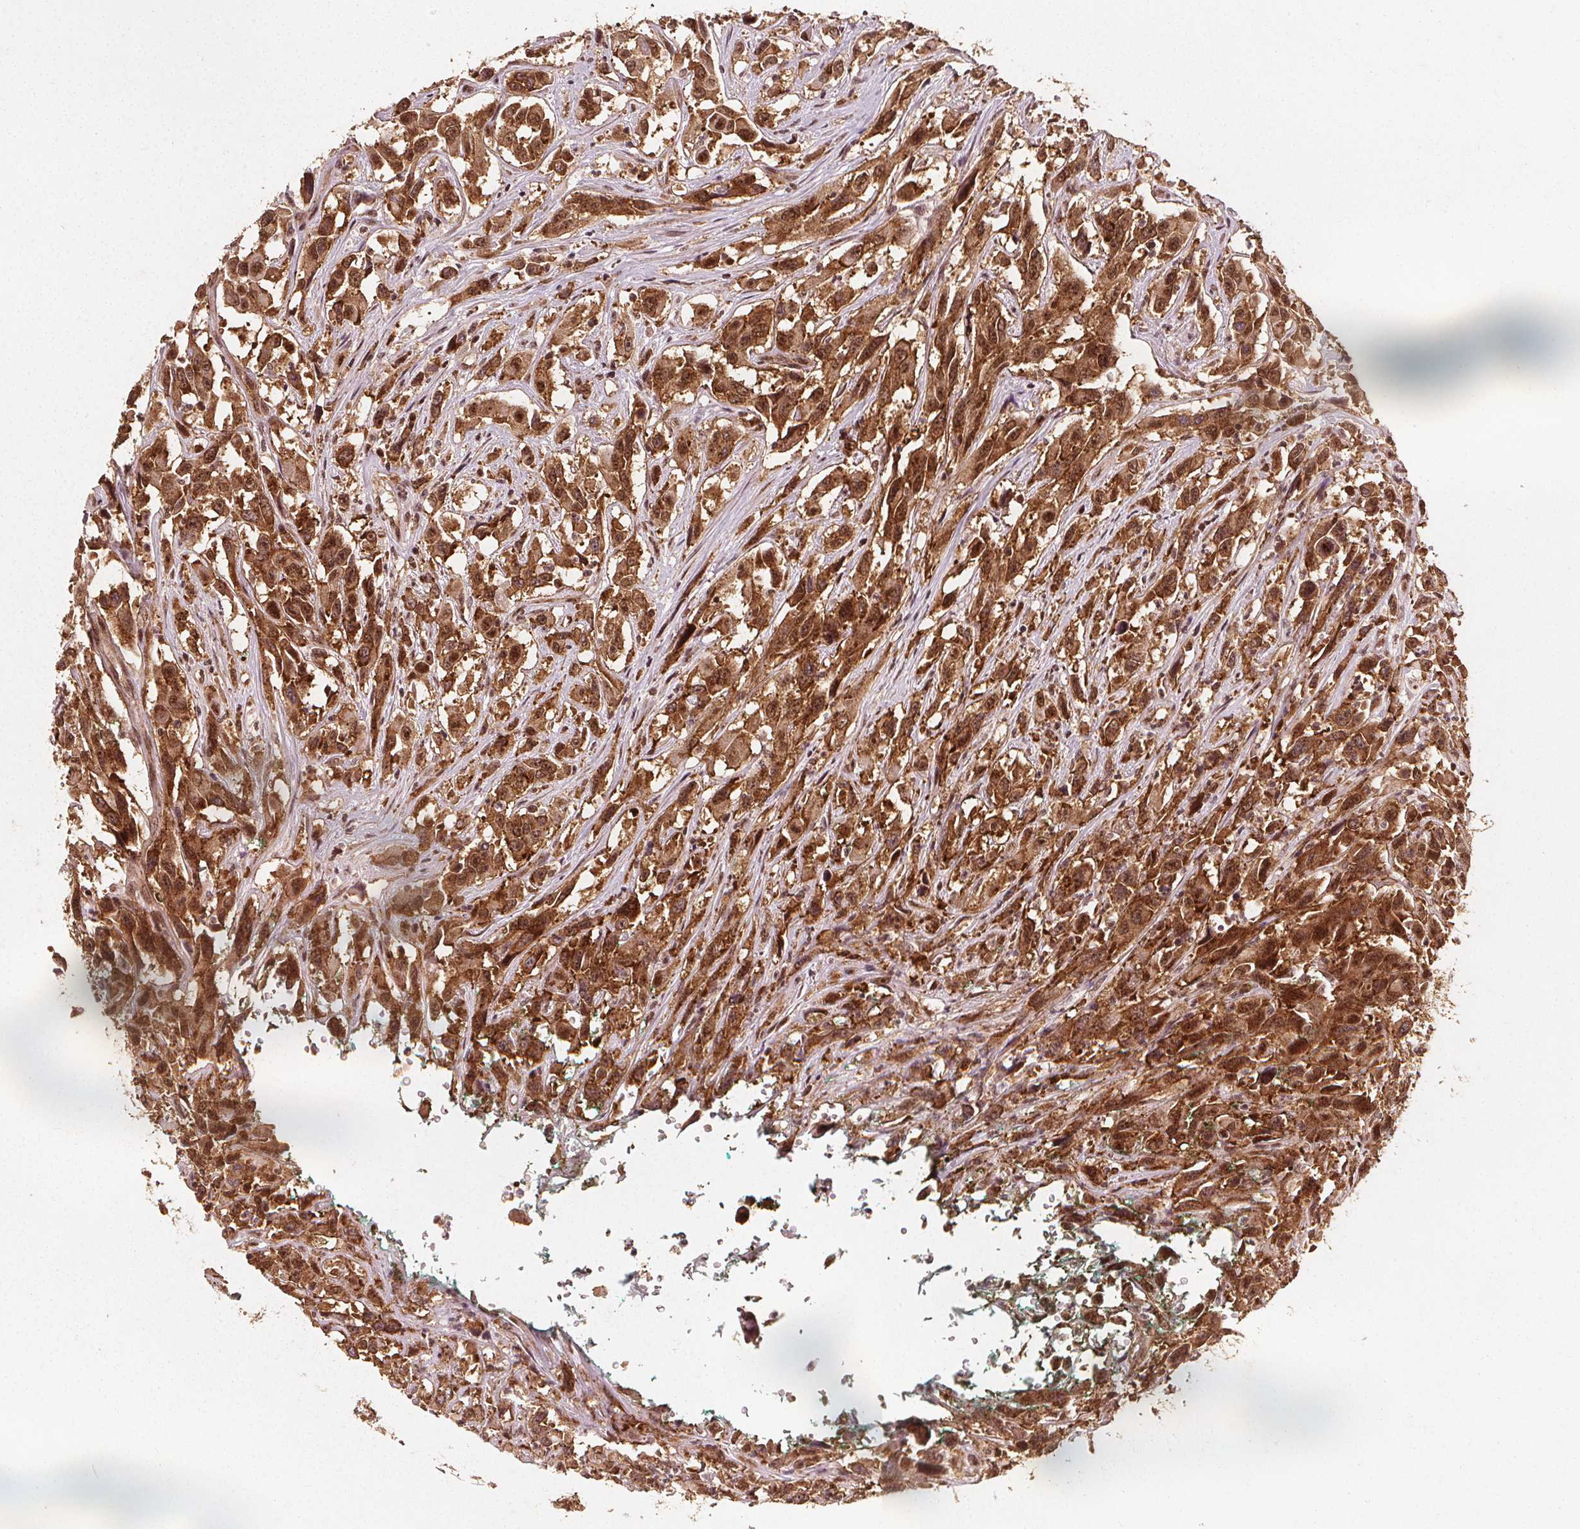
{"staining": {"intensity": "strong", "quantity": ">75%", "location": "cytoplasmic/membranous,nuclear"}, "tissue": "urothelial cancer", "cell_type": "Tumor cells", "image_type": "cancer", "snomed": [{"axis": "morphology", "description": "Urothelial carcinoma, High grade"}, {"axis": "topography", "description": "Urinary bladder"}], "caption": "Protein expression by immunohistochemistry displays strong cytoplasmic/membranous and nuclear expression in approximately >75% of tumor cells in high-grade urothelial carcinoma. (DAB (3,3'-diaminobenzidine) IHC, brown staining for protein, blue staining for nuclei).", "gene": "SMN1", "patient": {"sex": "male", "age": 53}}